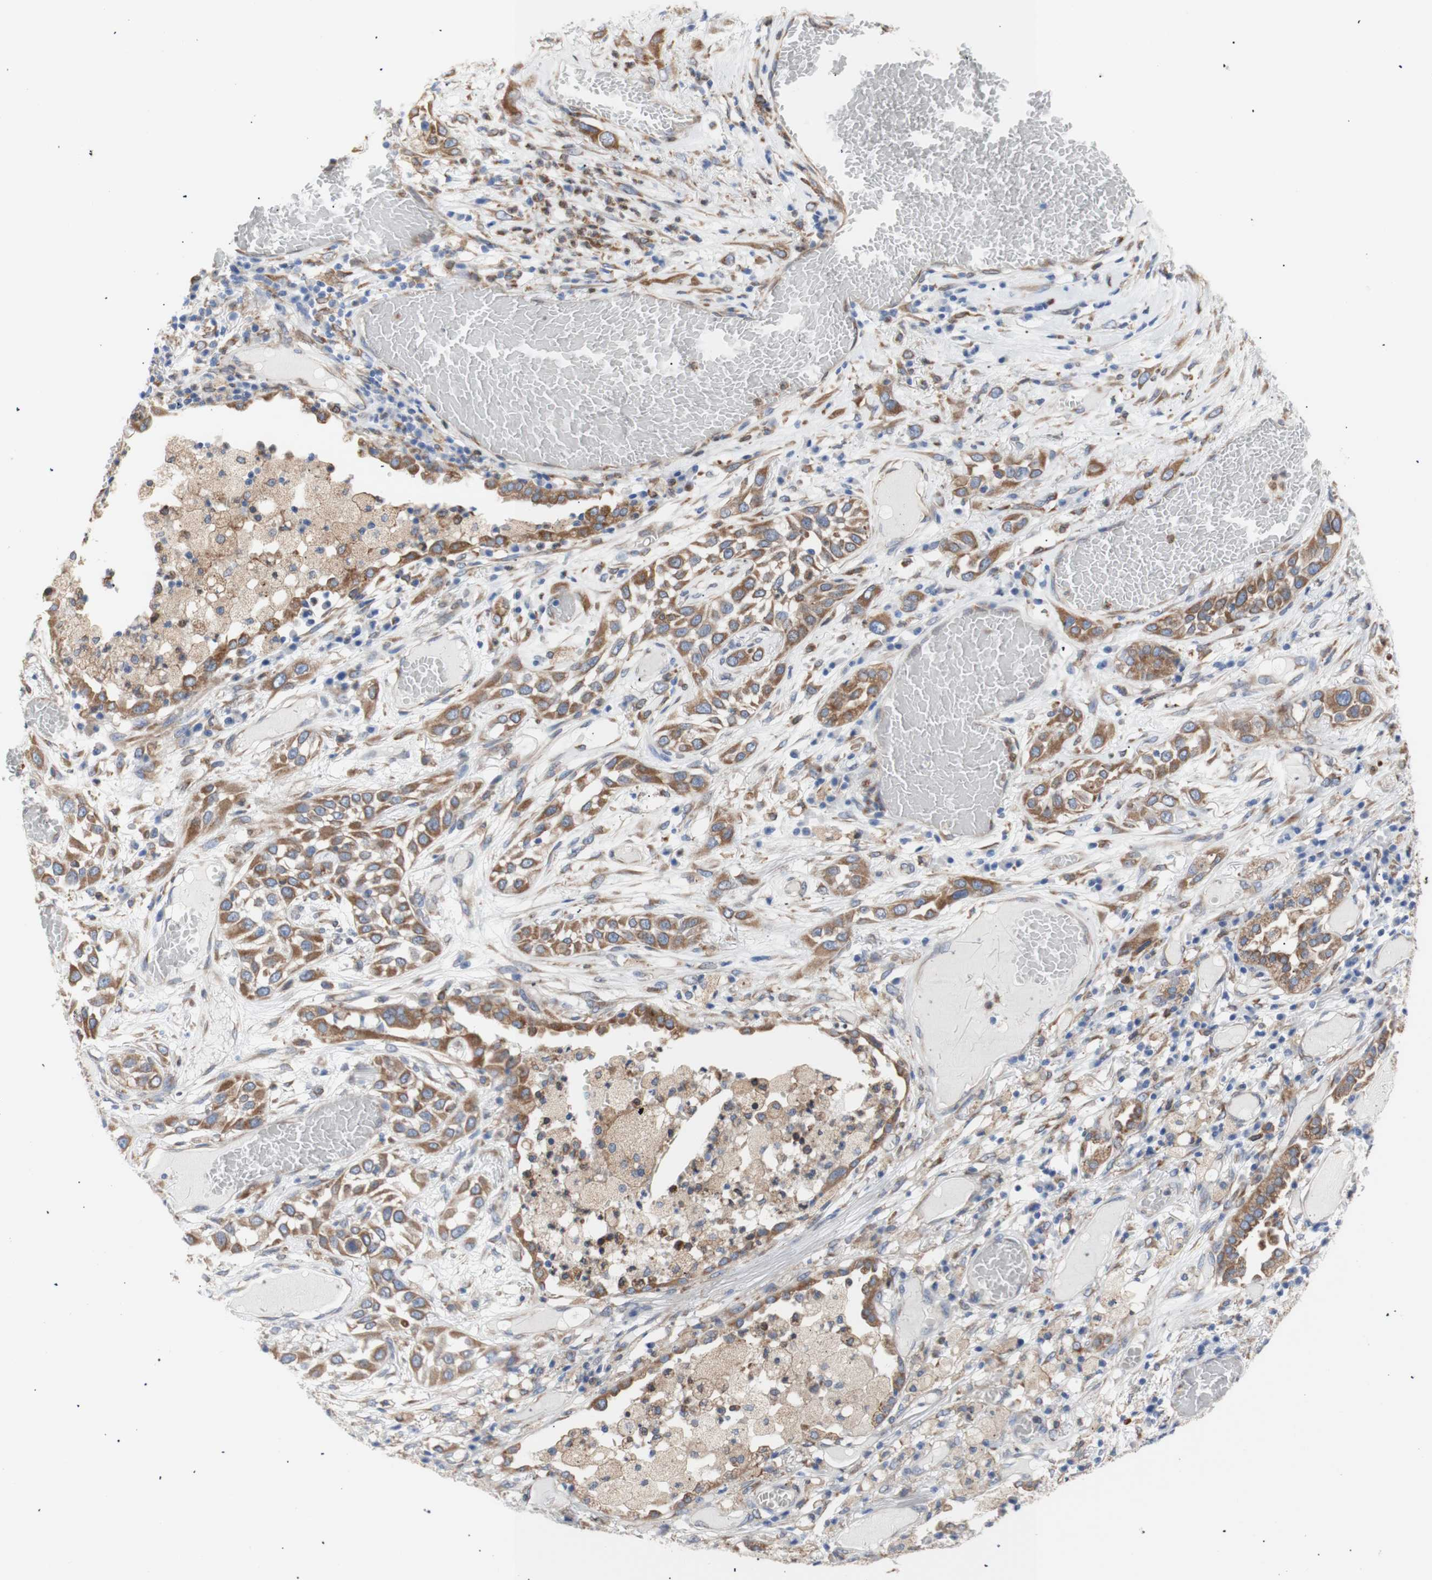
{"staining": {"intensity": "moderate", "quantity": ">75%", "location": "cytoplasmic/membranous"}, "tissue": "lung cancer", "cell_type": "Tumor cells", "image_type": "cancer", "snomed": [{"axis": "morphology", "description": "Squamous cell carcinoma, NOS"}, {"axis": "topography", "description": "Lung"}], "caption": "This image reveals IHC staining of human lung cancer, with medium moderate cytoplasmic/membranous staining in about >75% of tumor cells.", "gene": "ERLIN1", "patient": {"sex": "male", "age": 71}}